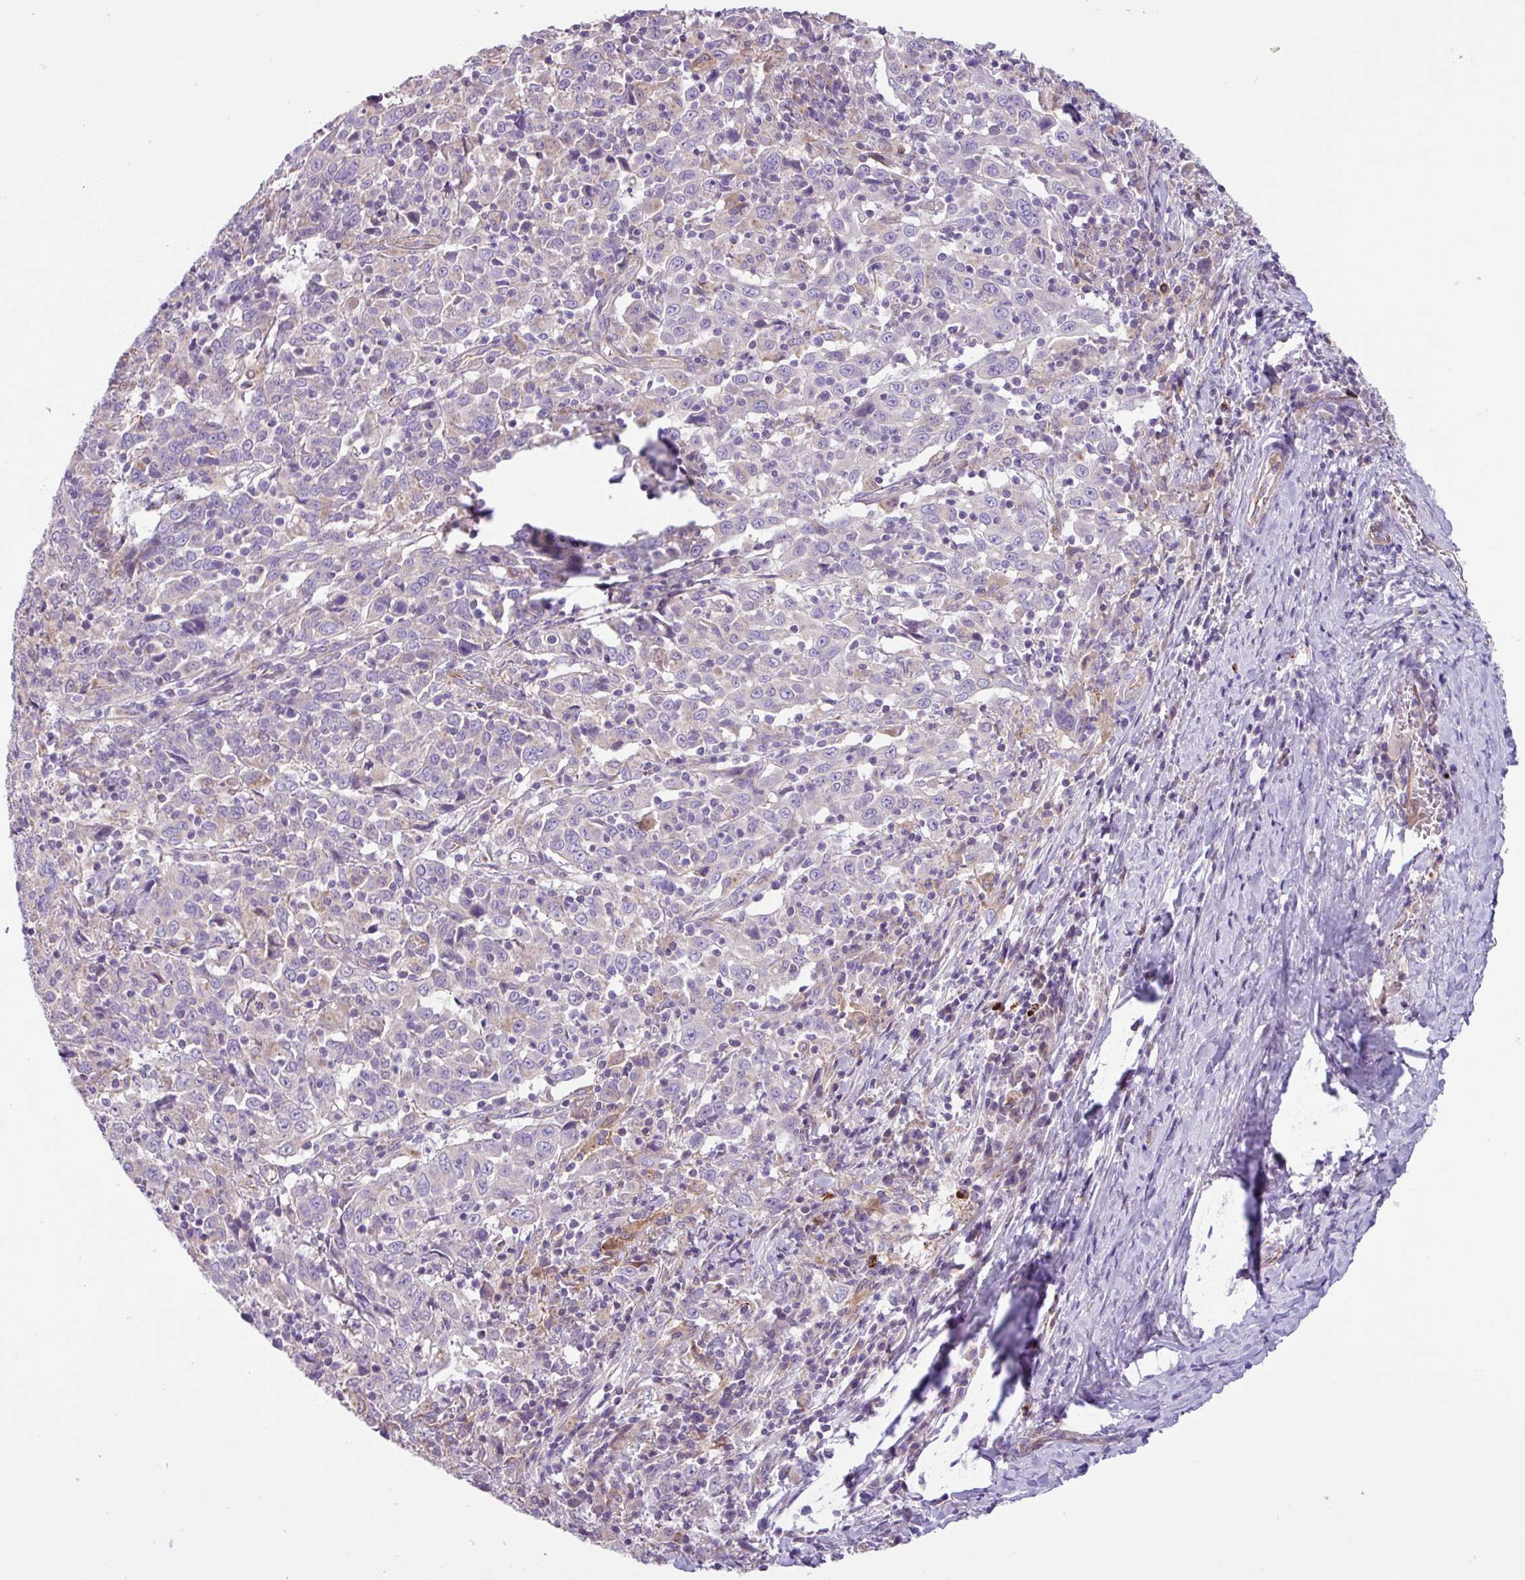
{"staining": {"intensity": "negative", "quantity": "none", "location": "none"}, "tissue": "cervical cancer", "cell_type": "Tumor cells", "image_type": "cancer", "snomed": [{"axis": "morphology", "description": "Squamous cell carcinoma, NOS"}, {"axis": "topography", "description": "Cervix"}], "caption": "Immunohistochemical staining of human cervical cancer shows no significant staining in tumor cells.", "gene": "MRM2", "patient": {"sex": "female", "age": 46}}